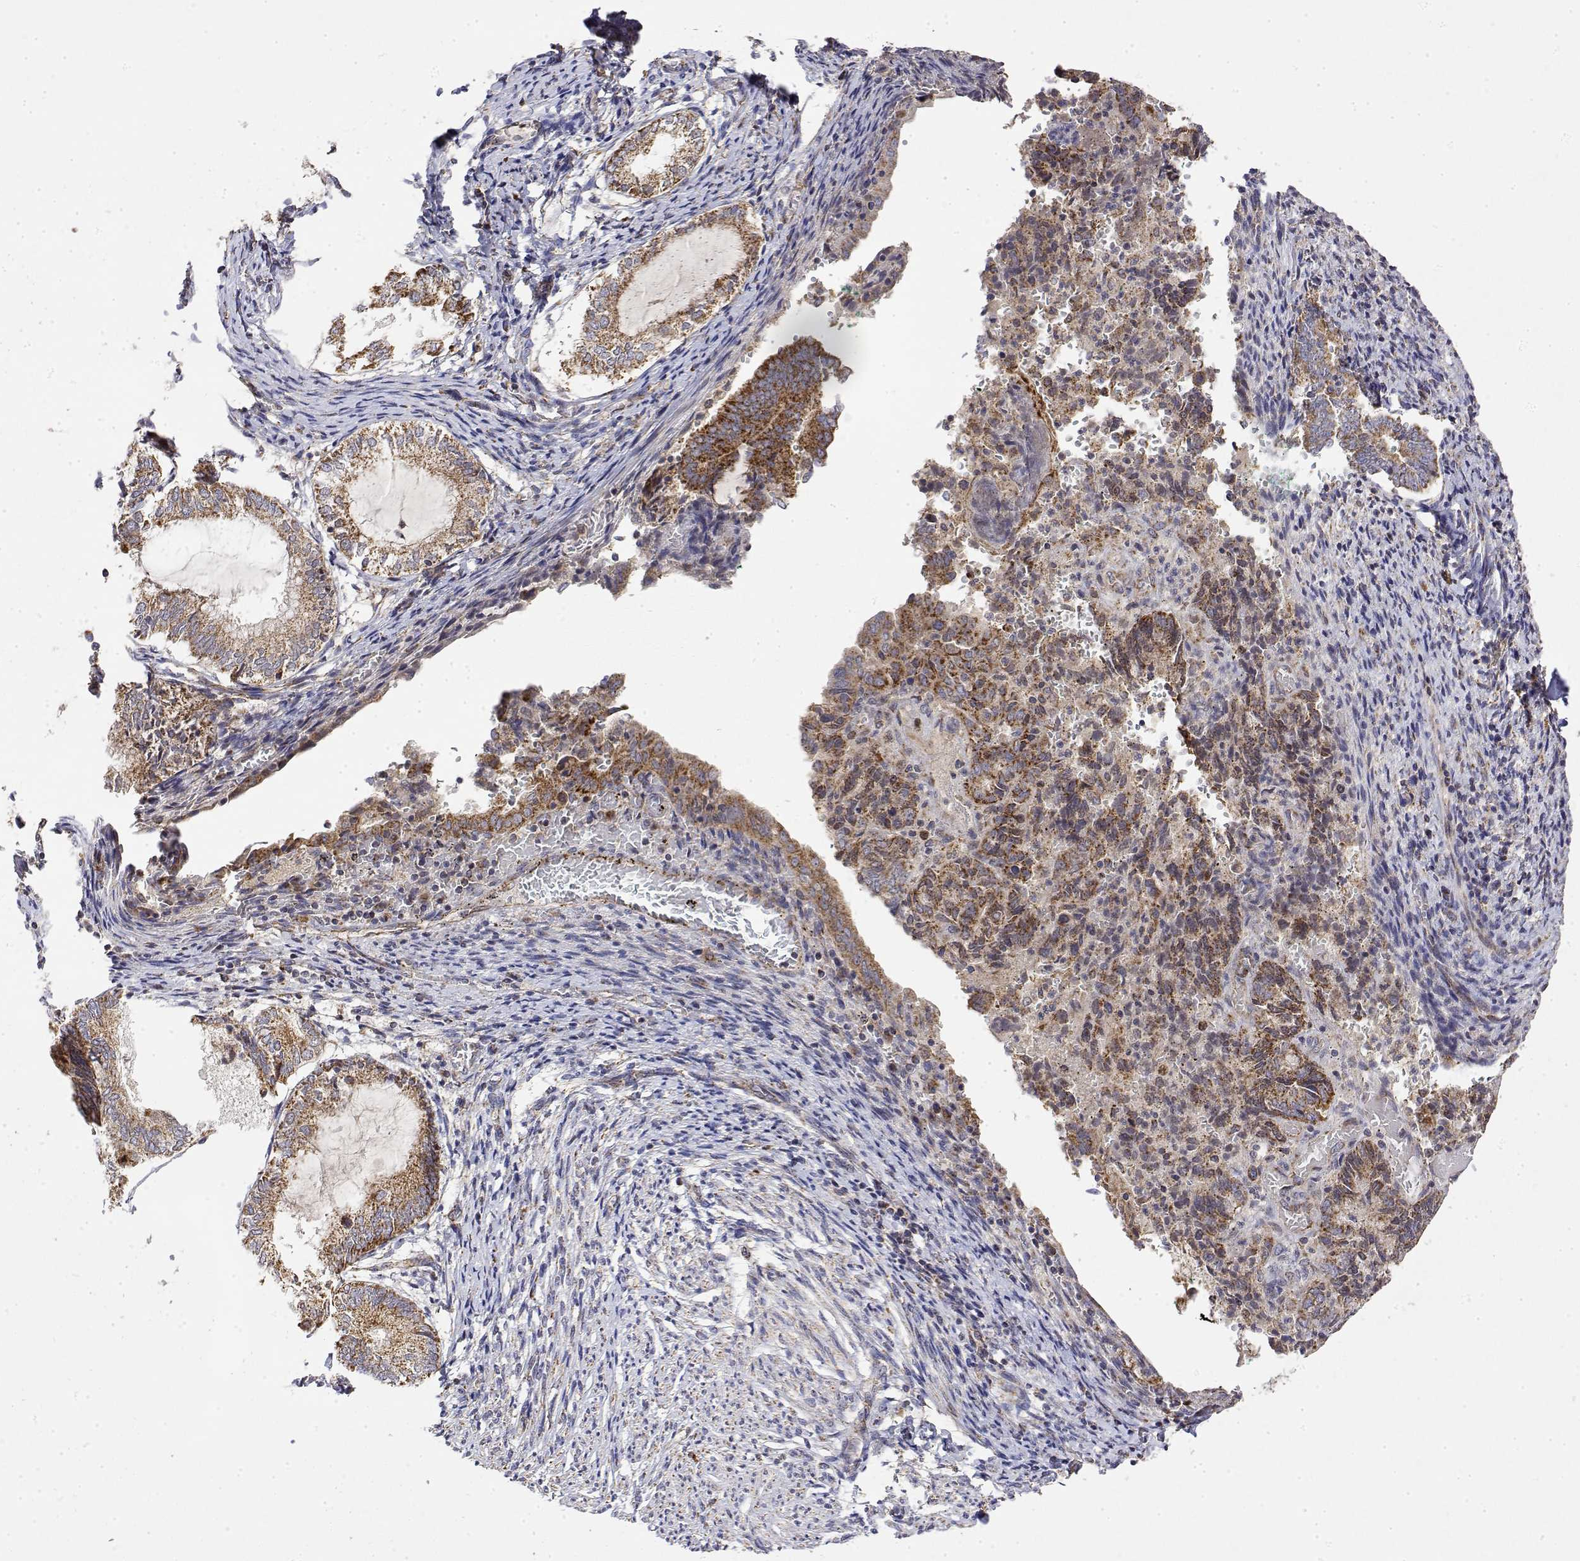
{"staining": {"intensity": "weak", "quantity": "25%-75%", "location": "cytoplasmic/membranous"}, "tissue": "endometrium", "cell_type": "Cells in endometrial stroma", "image_type": "normal", "snomed": [{"axis": "morphology", "description": "Normal tissue, NOS"}, {"axis": "topography", "description": "Endometrium"}], "caption": "Immunohistochemical staining of benign human endometrium shows low levels of weak cytoplasmic/membranous positivity in approximately 25%-75% of cells in endometrial stroma. (DAB IHC, brown staining for protein, blue staining for nuclei).", "gene": "GADD45GIP1", "patient": {"sex": "female", "age": 50}}